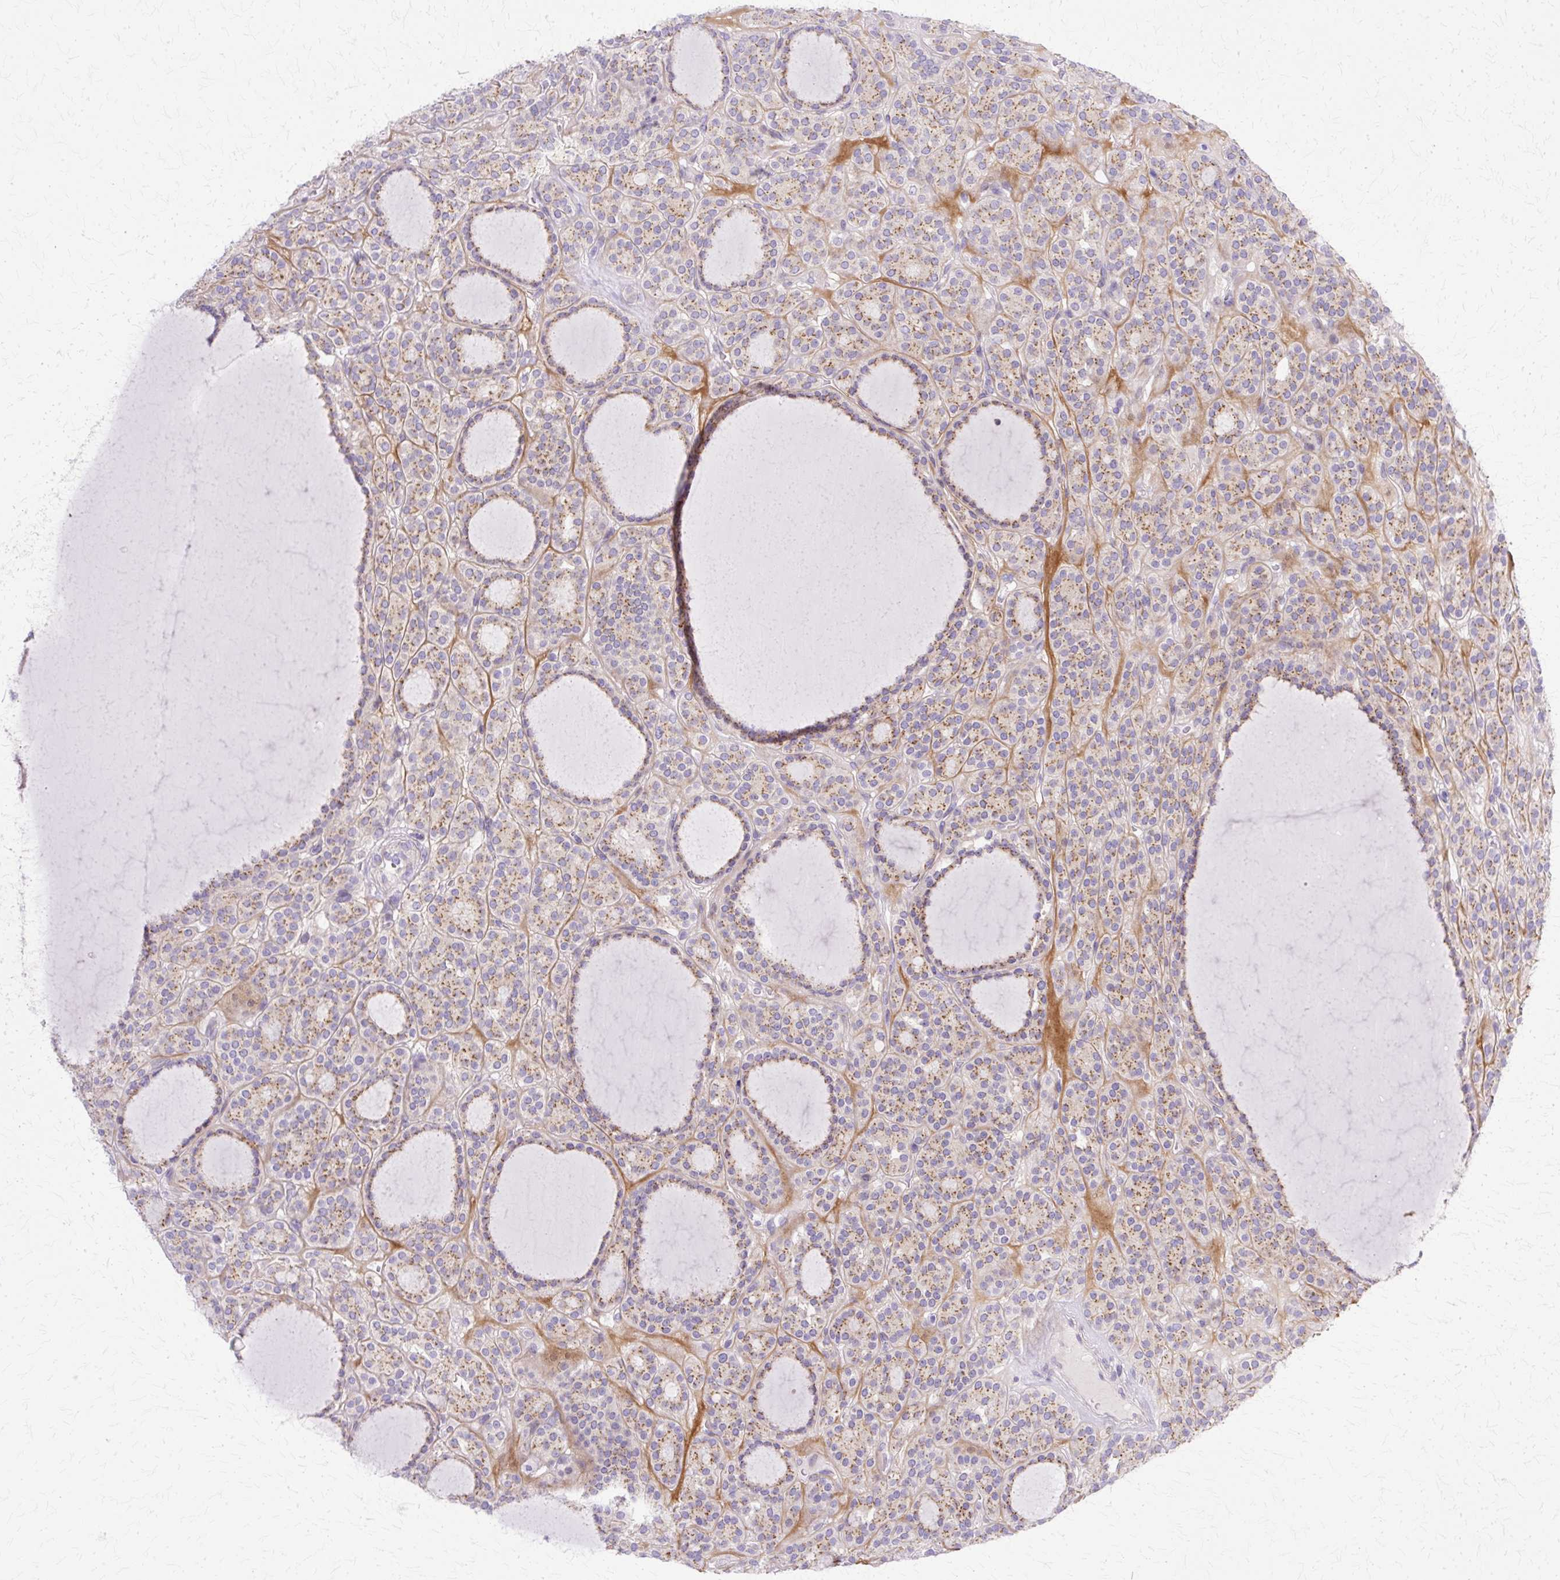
{"staining": {"intensity": "moderate", "quantity": "25%-75%", "location": "cytoplasmic/membranous"}, "tissue": "thyroid cancer", "cell_type": "Tumor cells", "image_type": "cancer", "snomed": [{"axis": "morphology", "description": "Follicular adenoma carcinoma, NOS"}, {"axis": "topography", "description": "Thyroid gland"}], "caption": "Immunohistochemical staining of human thyroid cancer demonstrates medium levels of moderate cytoplasmic/membranous protein staining in approximately 25%-75% of tumor cells. Nuclei are stained in blue.", "gene": "TBC1D3G", "patient": {"sex": "female", "age": 63}}